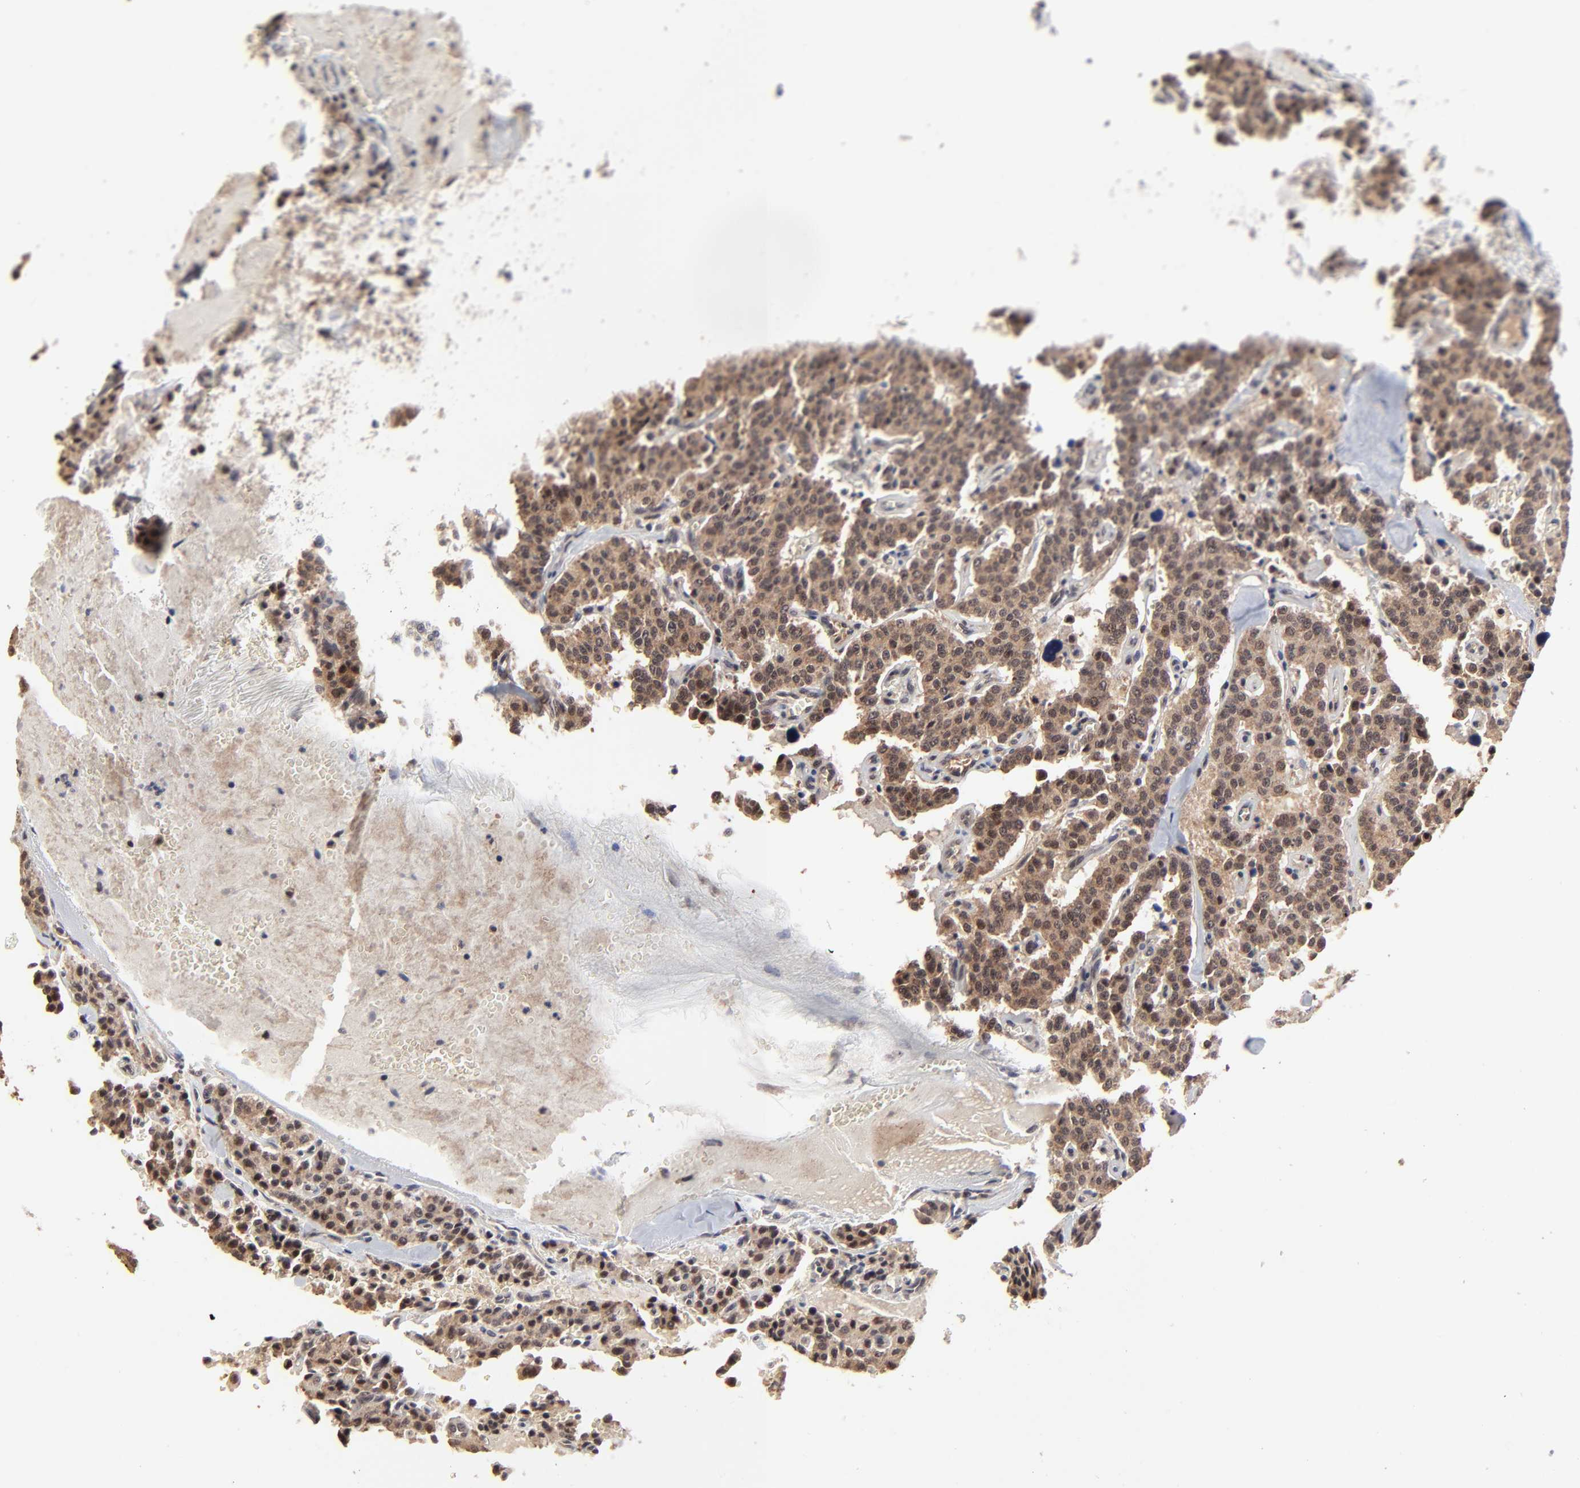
{"staining": {"intensity": "strong", "quantity": ">75%", "location": "cytoplasmic/membranous"}, "tissue": "carcinoid", "cell_type": "Tumor cells", "image_type": "cancer", "snomed": [{"axis": "morphology", "description": "Carcinoid, malignant, NOS"}, {"axis": "topography", "description": "Bronchus"}], "caption": "Carcinoid tissue displays strong cytoplasmic/membranous positivity in about >75% of tumor cells", "gene": "FRMD8", "patient": {"sex": "male", "age": 55}}